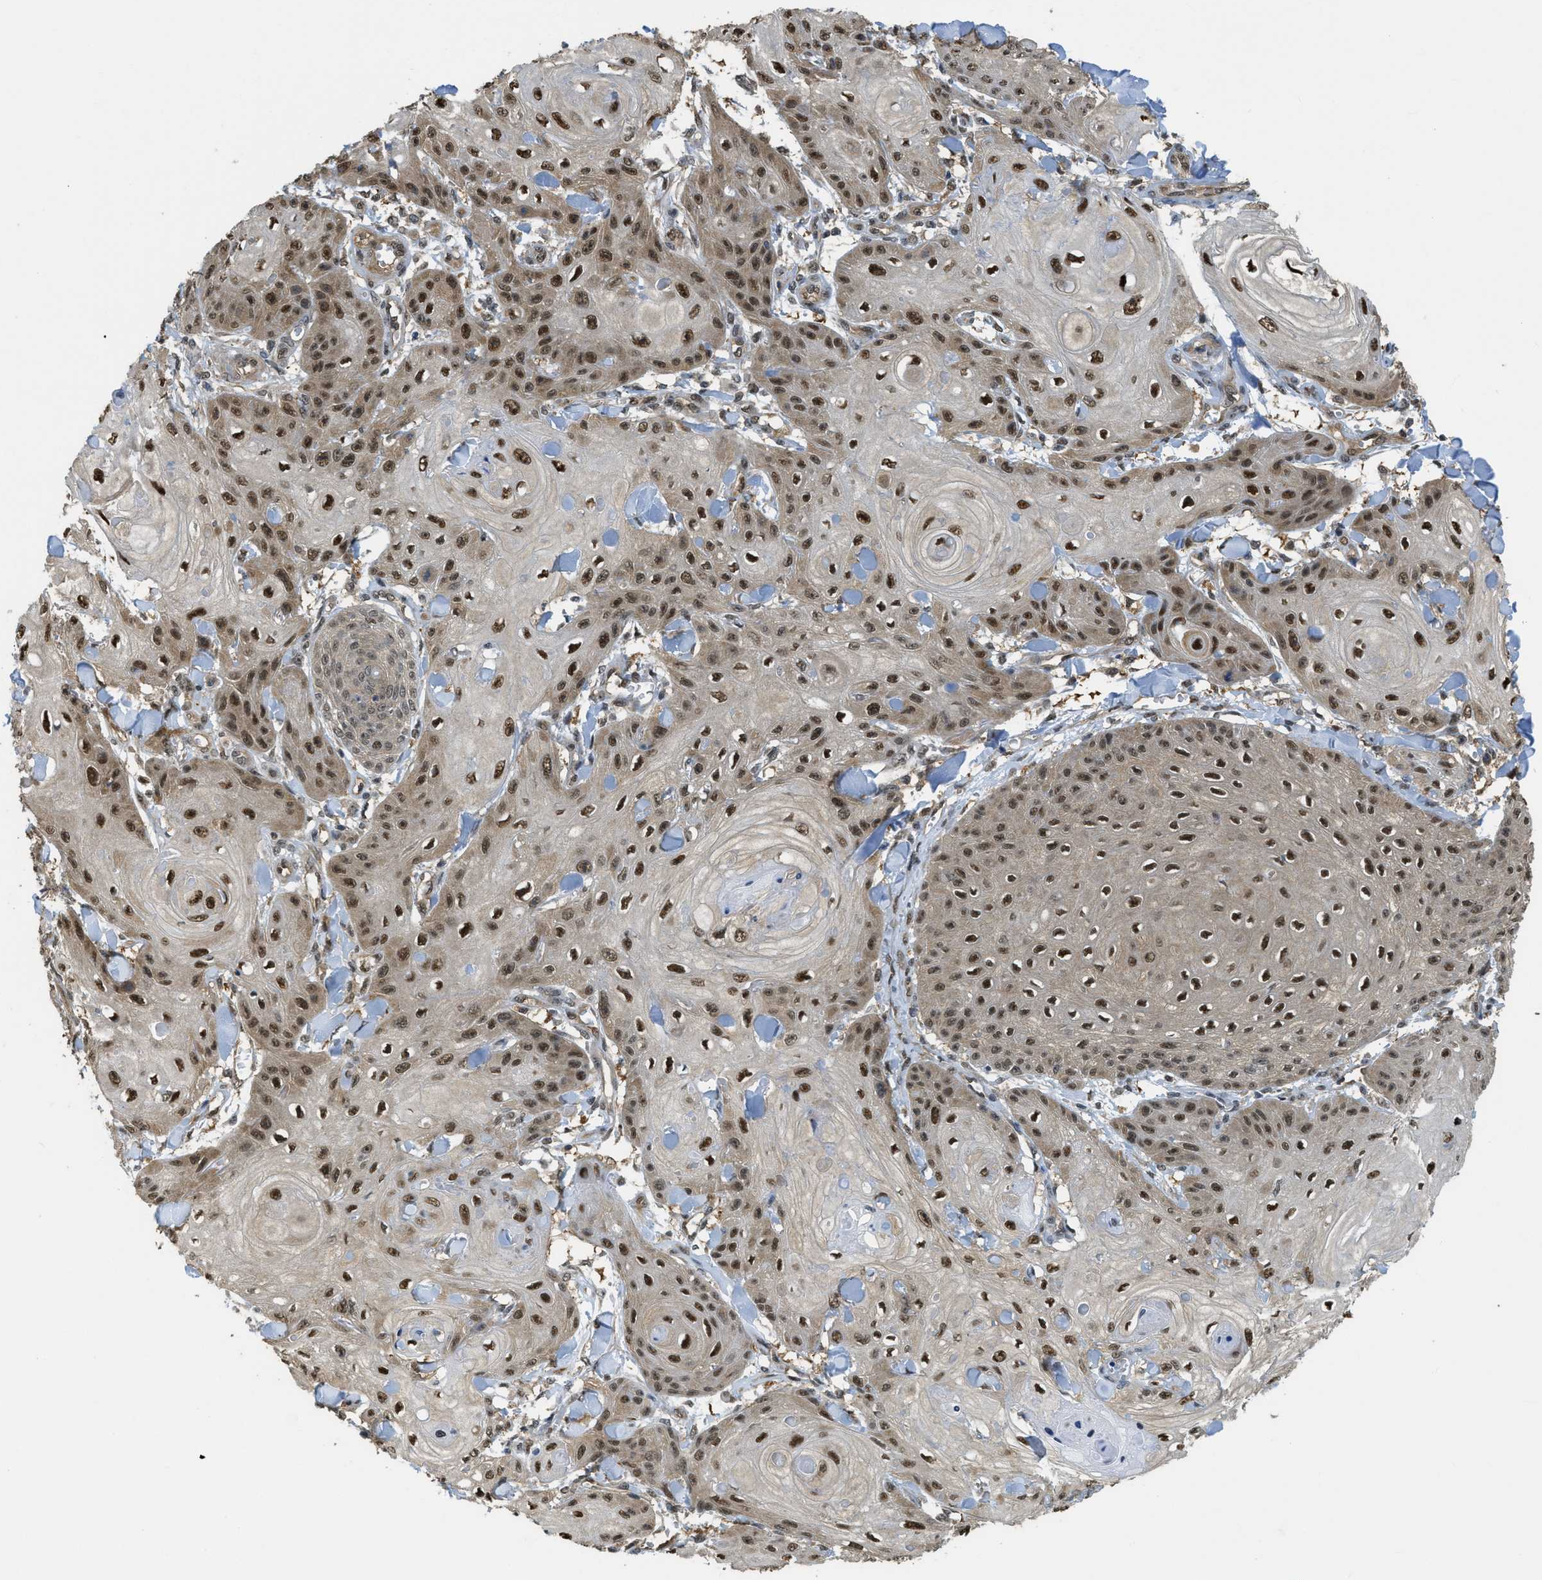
{"staining": {"intensity": "strong", "quantity": ">75%", "location": "cytoplasmic/membranous,nuclear"}, "tissue": "skin cancer", "cell_type": "Tumor cells", "image_type": "cancer", "snomed": [{"axis": "morphology", "description": "Squamous cell carcinoma, NOS"}, {"axis": "topography", "description": "Skin"}], "caption": "Squamous cell carcinoma (skin) stained with a brown dye shows strong cytoplasmic/membranous and nuclear positive positivity in approximately >75% of tumor cells.", "gene": "PSMC5", "patient": {"sex": "male", "age": 74}}